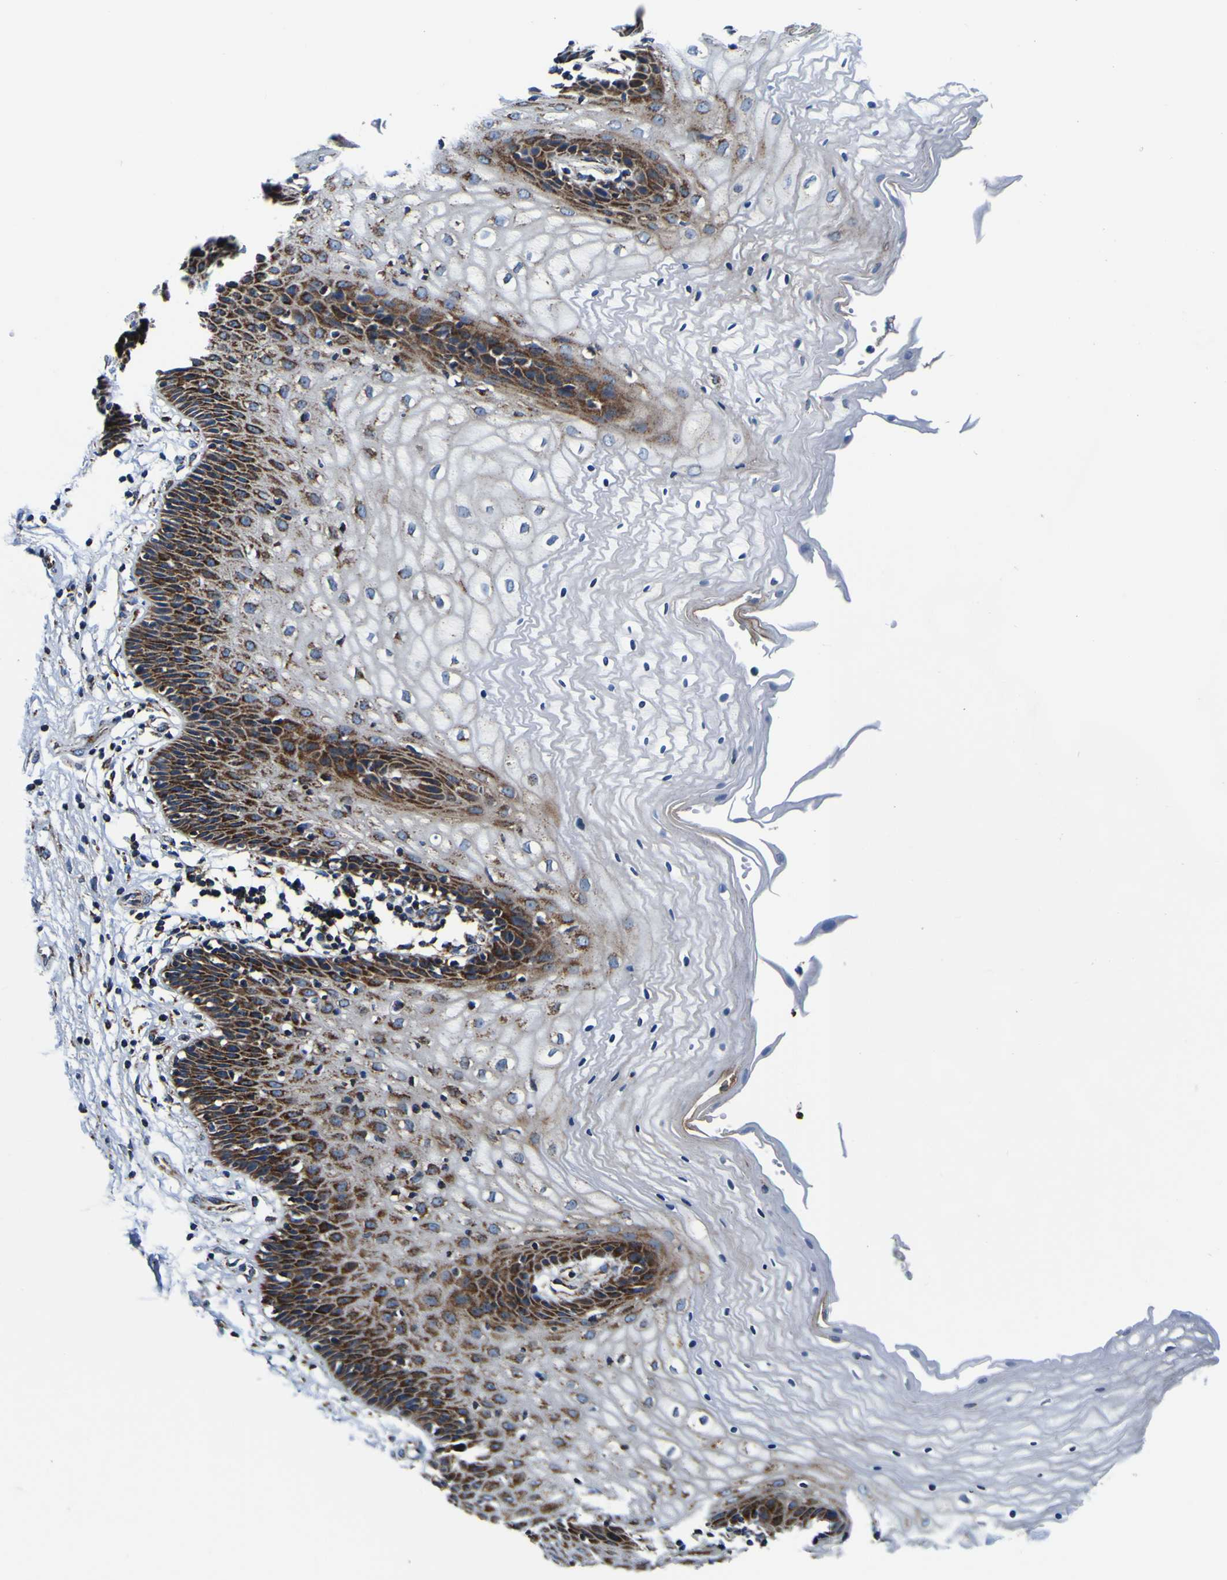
{"staining": {"intensity": "strong", "quantity": "<25%", "location": "cytoplasmic/membranous"}, "tissue": "vagina", "cell_type": "Squamous epithelial cells", "image_type": "normal", "snomed": [{"axis": "morphology", "description": "Normal tissue, NOS"}, {"axis": "topography", "description": "Vagina"}], "caption": "The photomicrograph displays staining of benign vagina, revealing strong cytoplasmic/membranous protein positivity (brown color) within squamous epithelial cells. The staining was performed using DAB to visualize the protein expression in brown, while the nuclei were stained in blue with hematoxylin (Magnification: 20x).", "gene": "PTRH2", "patient": {"sex": "female", "age": 34}}